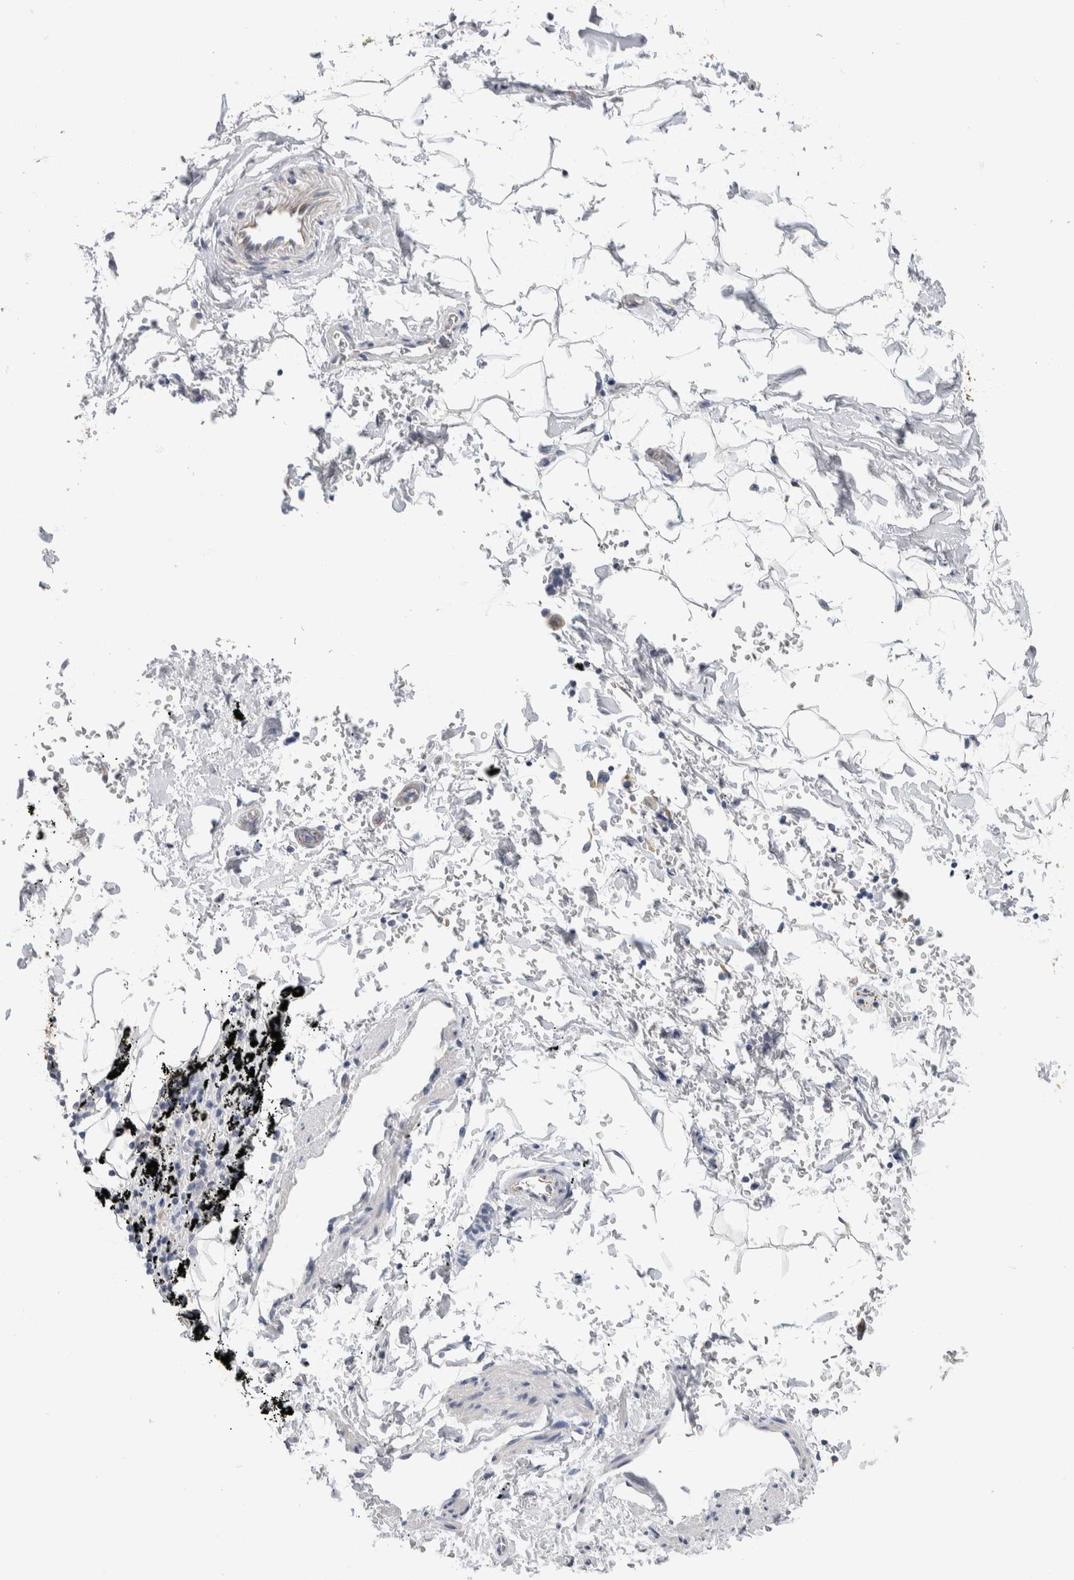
{"staining": {"intensity": "negative", "quantity": "none", "location": "none"}, "tissue": "adipose tissue", "cell_type": "Adipocytes", "image_type": "normal", "snomed": [{"axis": "morphology", "description": "Normal tissue, NOS"}, {"axis": "topography", "description": "Cartilage tissue"}, {"axis": "topography", "description": "Lung"}], "caption": "Adipocytes show no significant protein expression in normal adipose tissue.", "gene": "NEFM", "patient": {"sex": "female", "age": 77}}